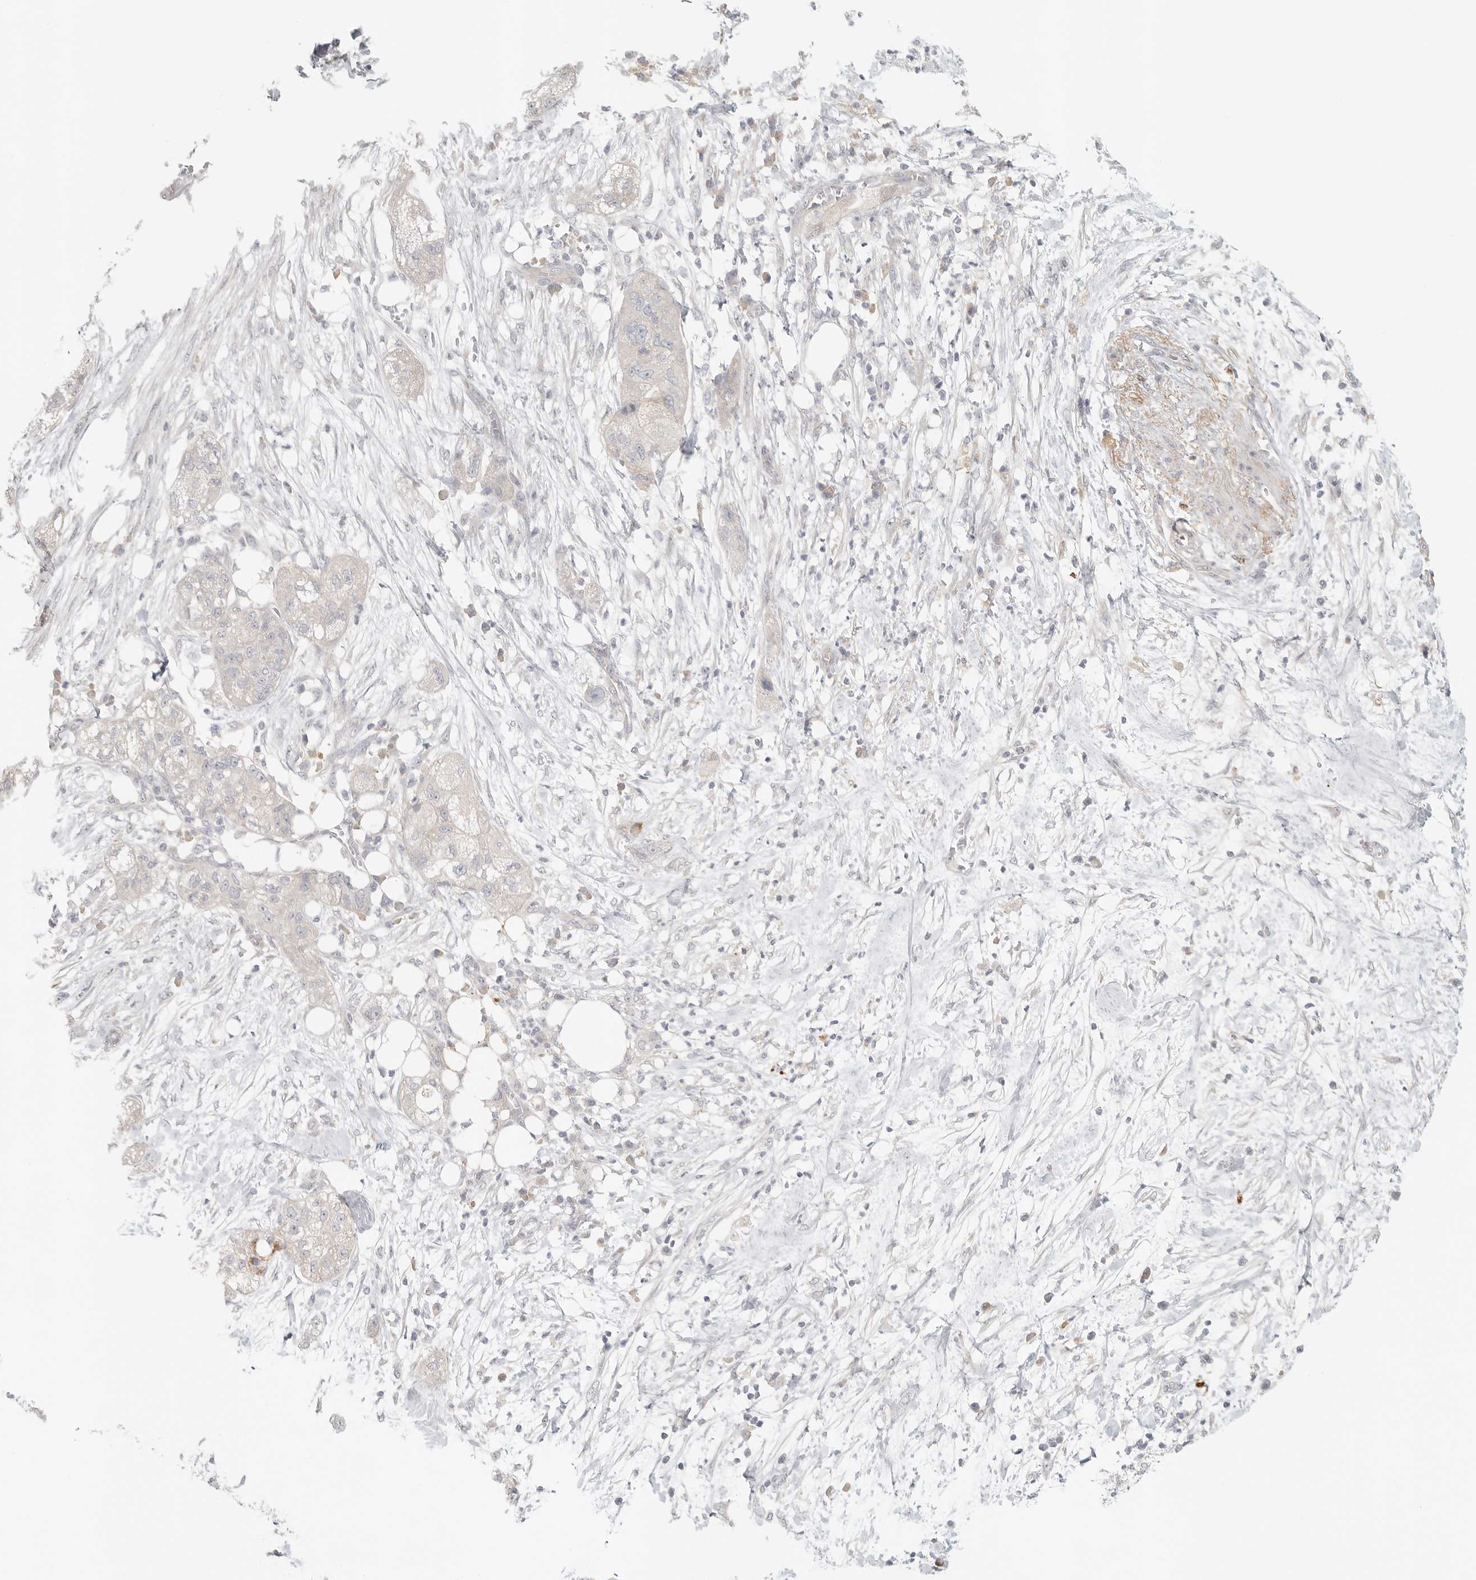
{"staining": {"intensity": "negative", "quantity": "none", "location": "none"}, "tissue": "pancreatic cancer", "cell_type": "Tumor cells", "image_type": "cancer", "snomed": [{"axis": "morphology", "description": "Adenocarcinoma, NOS"}, {"axis": "topography", "description": "Pancreas"}], "caption": "Human pancreatic adenocarcinoma stained for a protein using immunohistochemistry demonstrates no expression in tumor cells.", "gene": "HDAC6", "patient": {"sex": "female", "age": 78}}